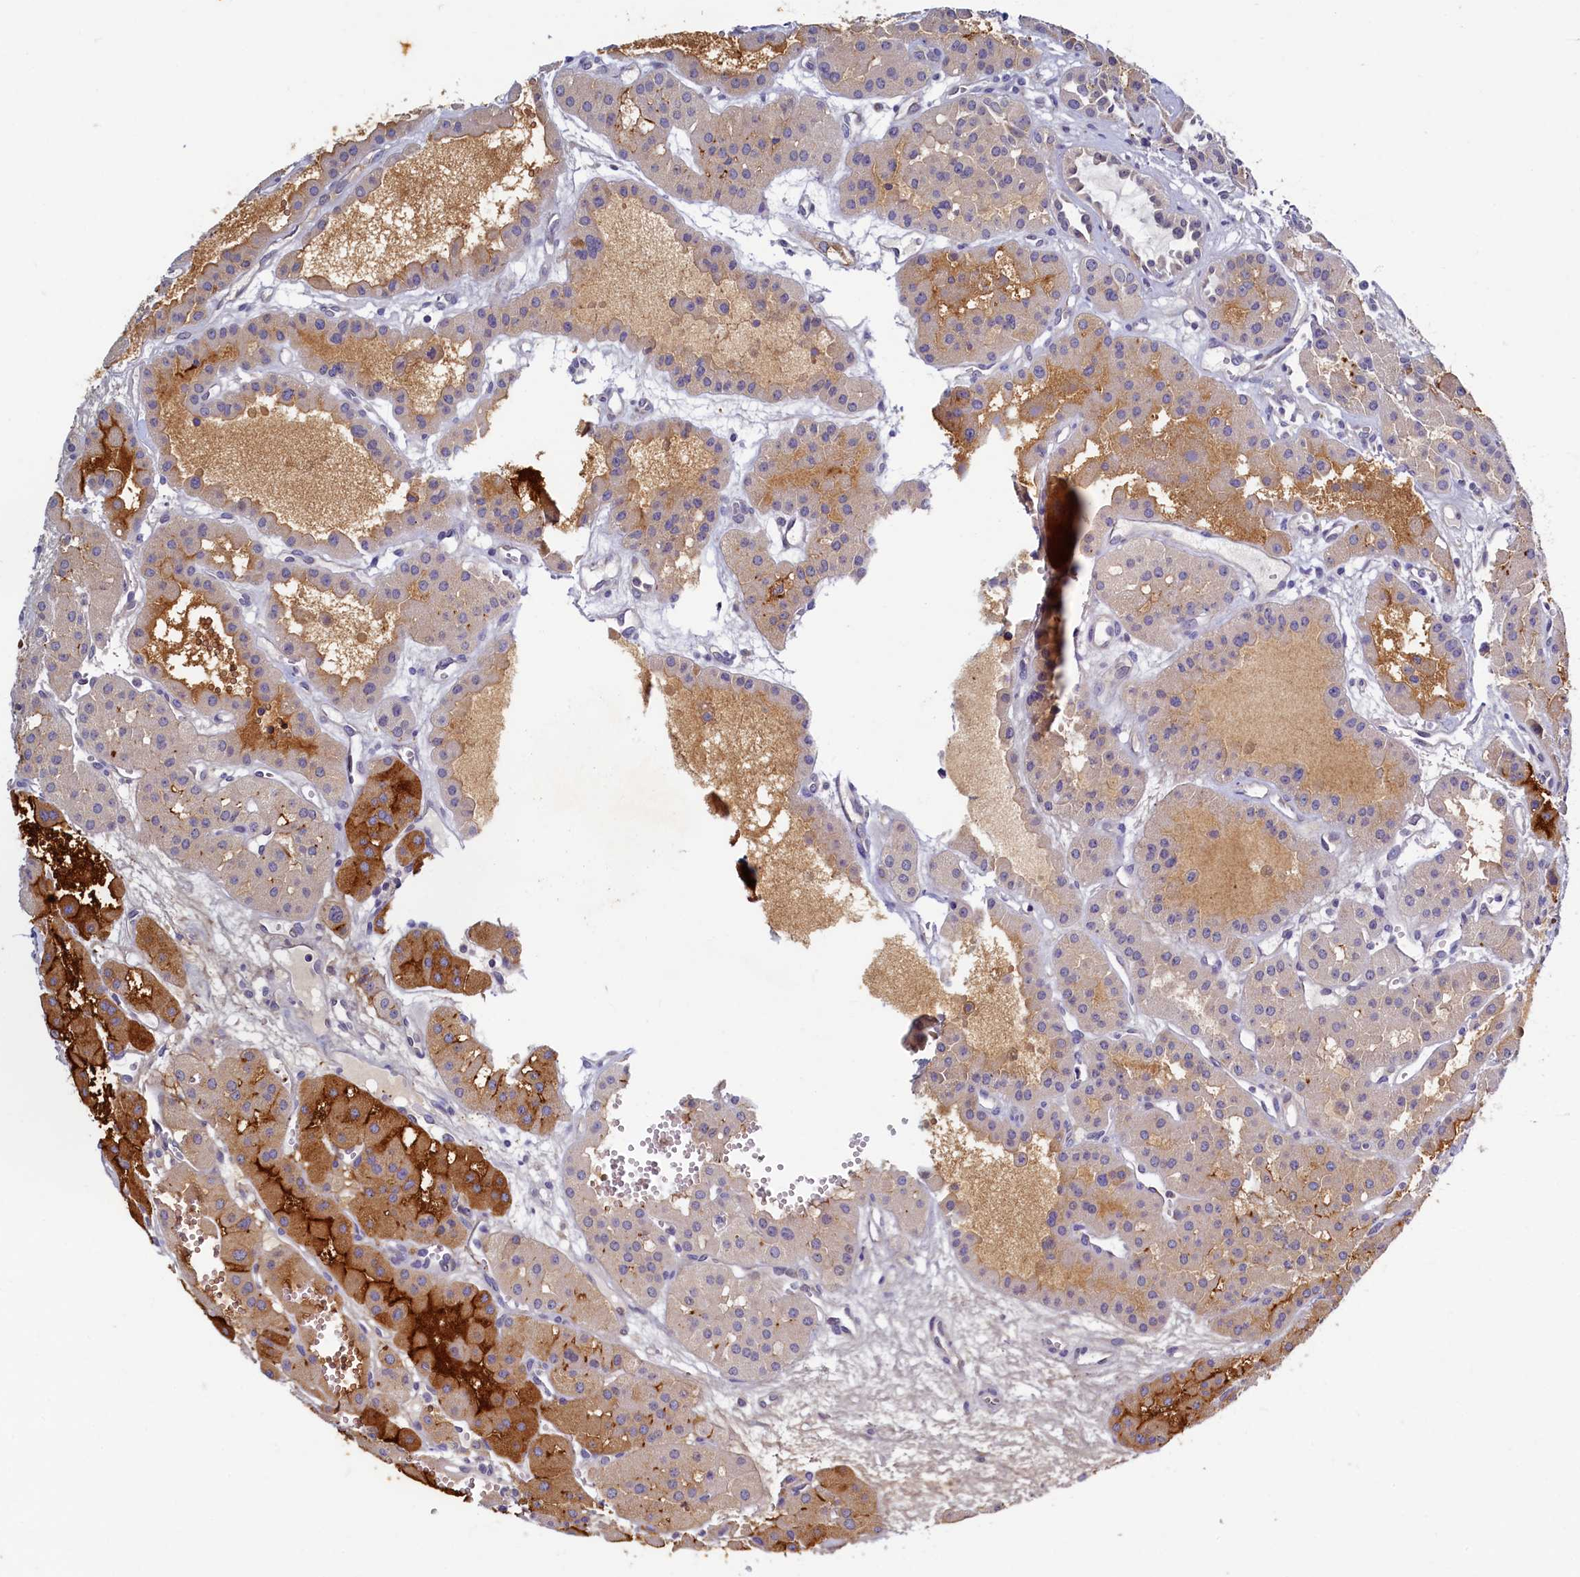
{"staining": {"intensity": "strong", "quantity": "<25%", "location": "cytoplasmic/membranous"}, "tissue": "renal cancer", "cell_type": "Tumor cells", "image_type": "cancer", "snomed": [{"axis": "morphology", "description": "Carcinoma, NOS"}, {"axis": "topography", "description": "Kidney"}], "caption": "This is an image of IHC staining of renal cancer (carcinoma), which shows strong staining in the cytoplasmic/membranous of tumor cells.", "gene": "SLC16A14", "patient": {"sex": "female", "age": 75}}